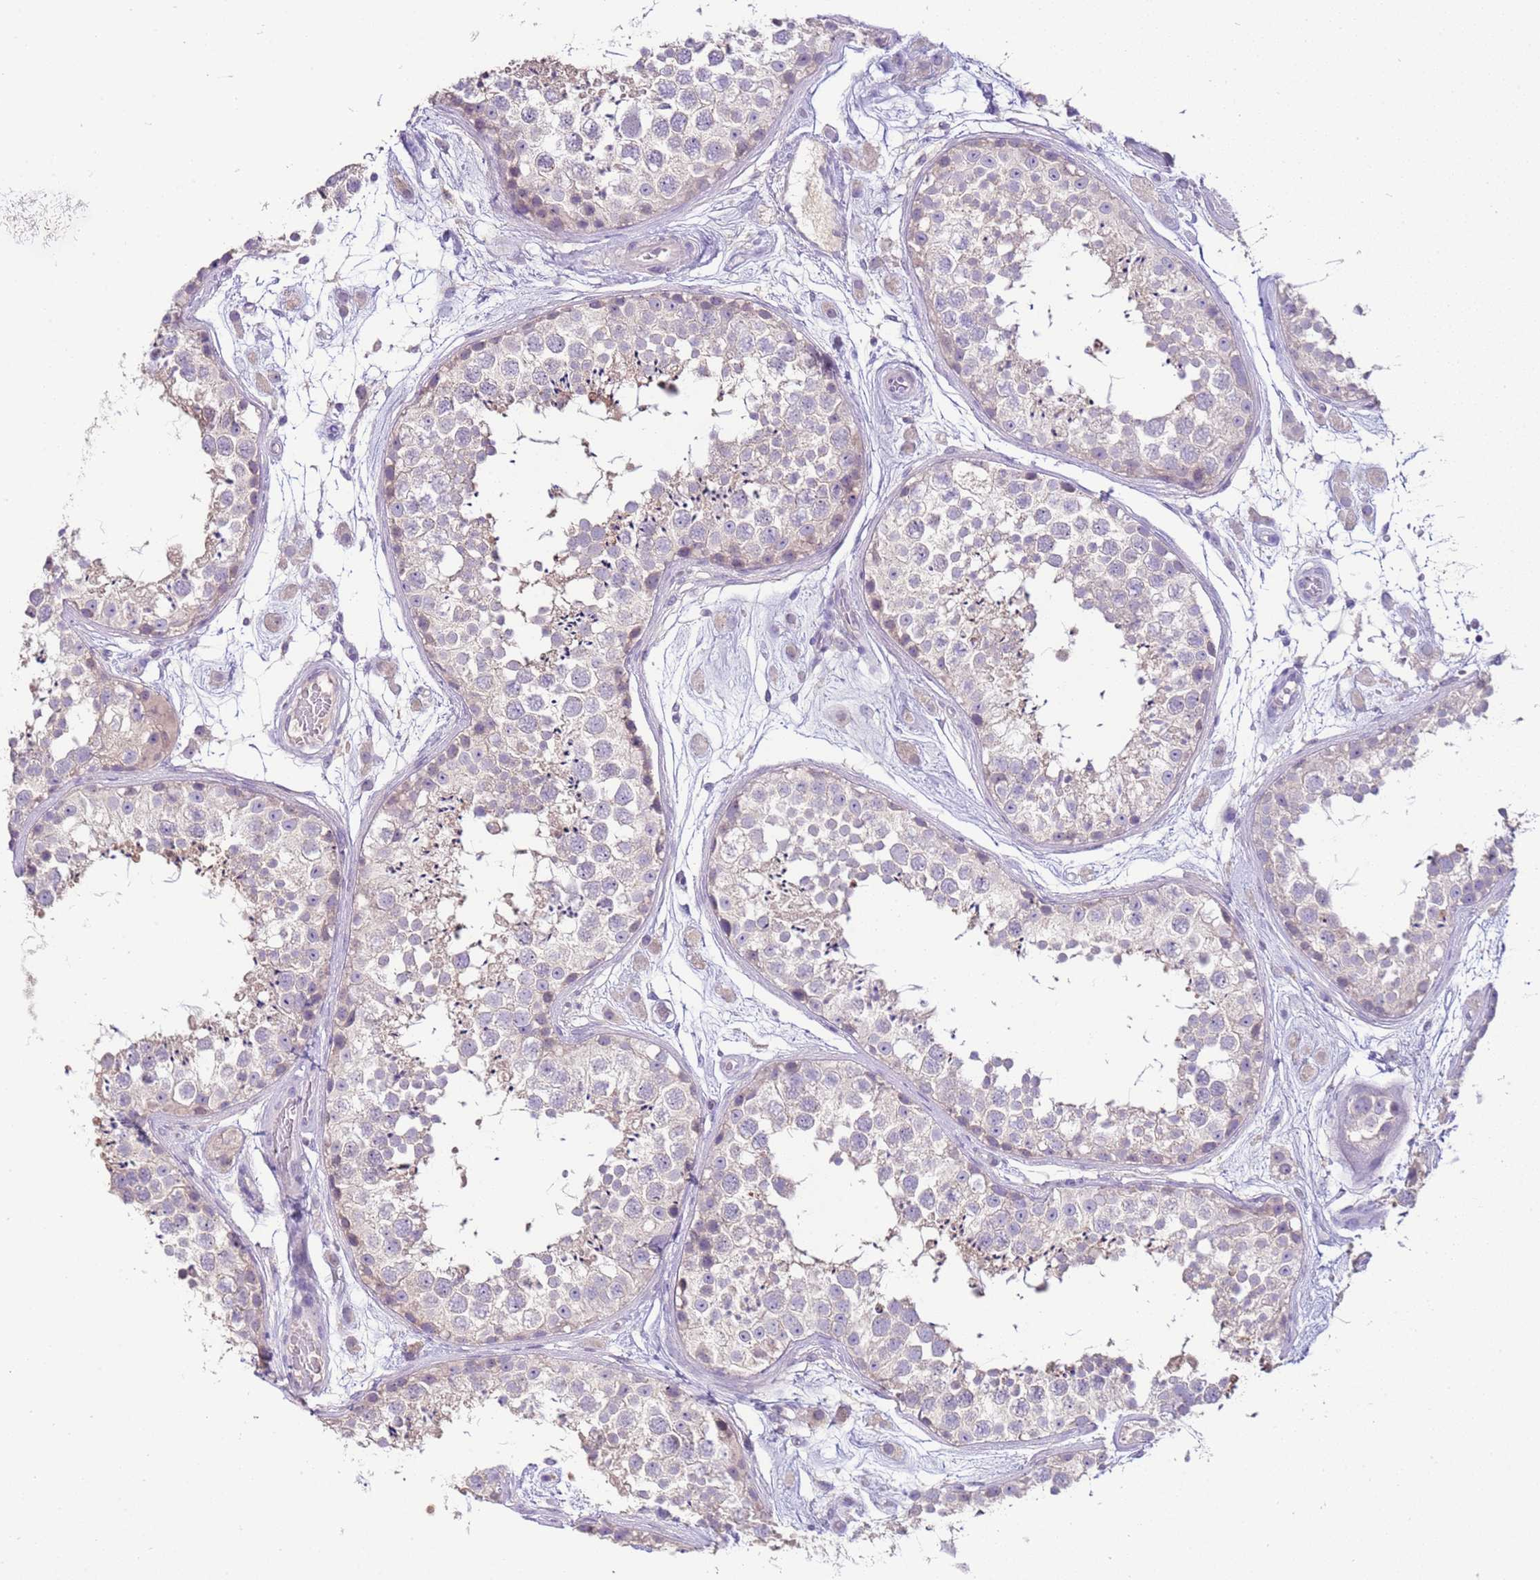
{"staining": {"intensity": "weak", "quantity": "<25%", "location": "cytoplasmic/membranous"}, "tissue": "testis", "cell_type": "Cells in seminiferous ducts", "image_type": "normal", "snomed": [{"axis": "morphology", "description": "Normal tissue, NOS"}, {"axis": "topography", "description": "Testis"}], "caption": "The IHC micrograph has no significant expression in cells in seminiferous ducts of testis. (DAB IHC with hematoxylin counter stain).", "gene": "IL2RG", "patient": {"sex": "male", "age": 25}}